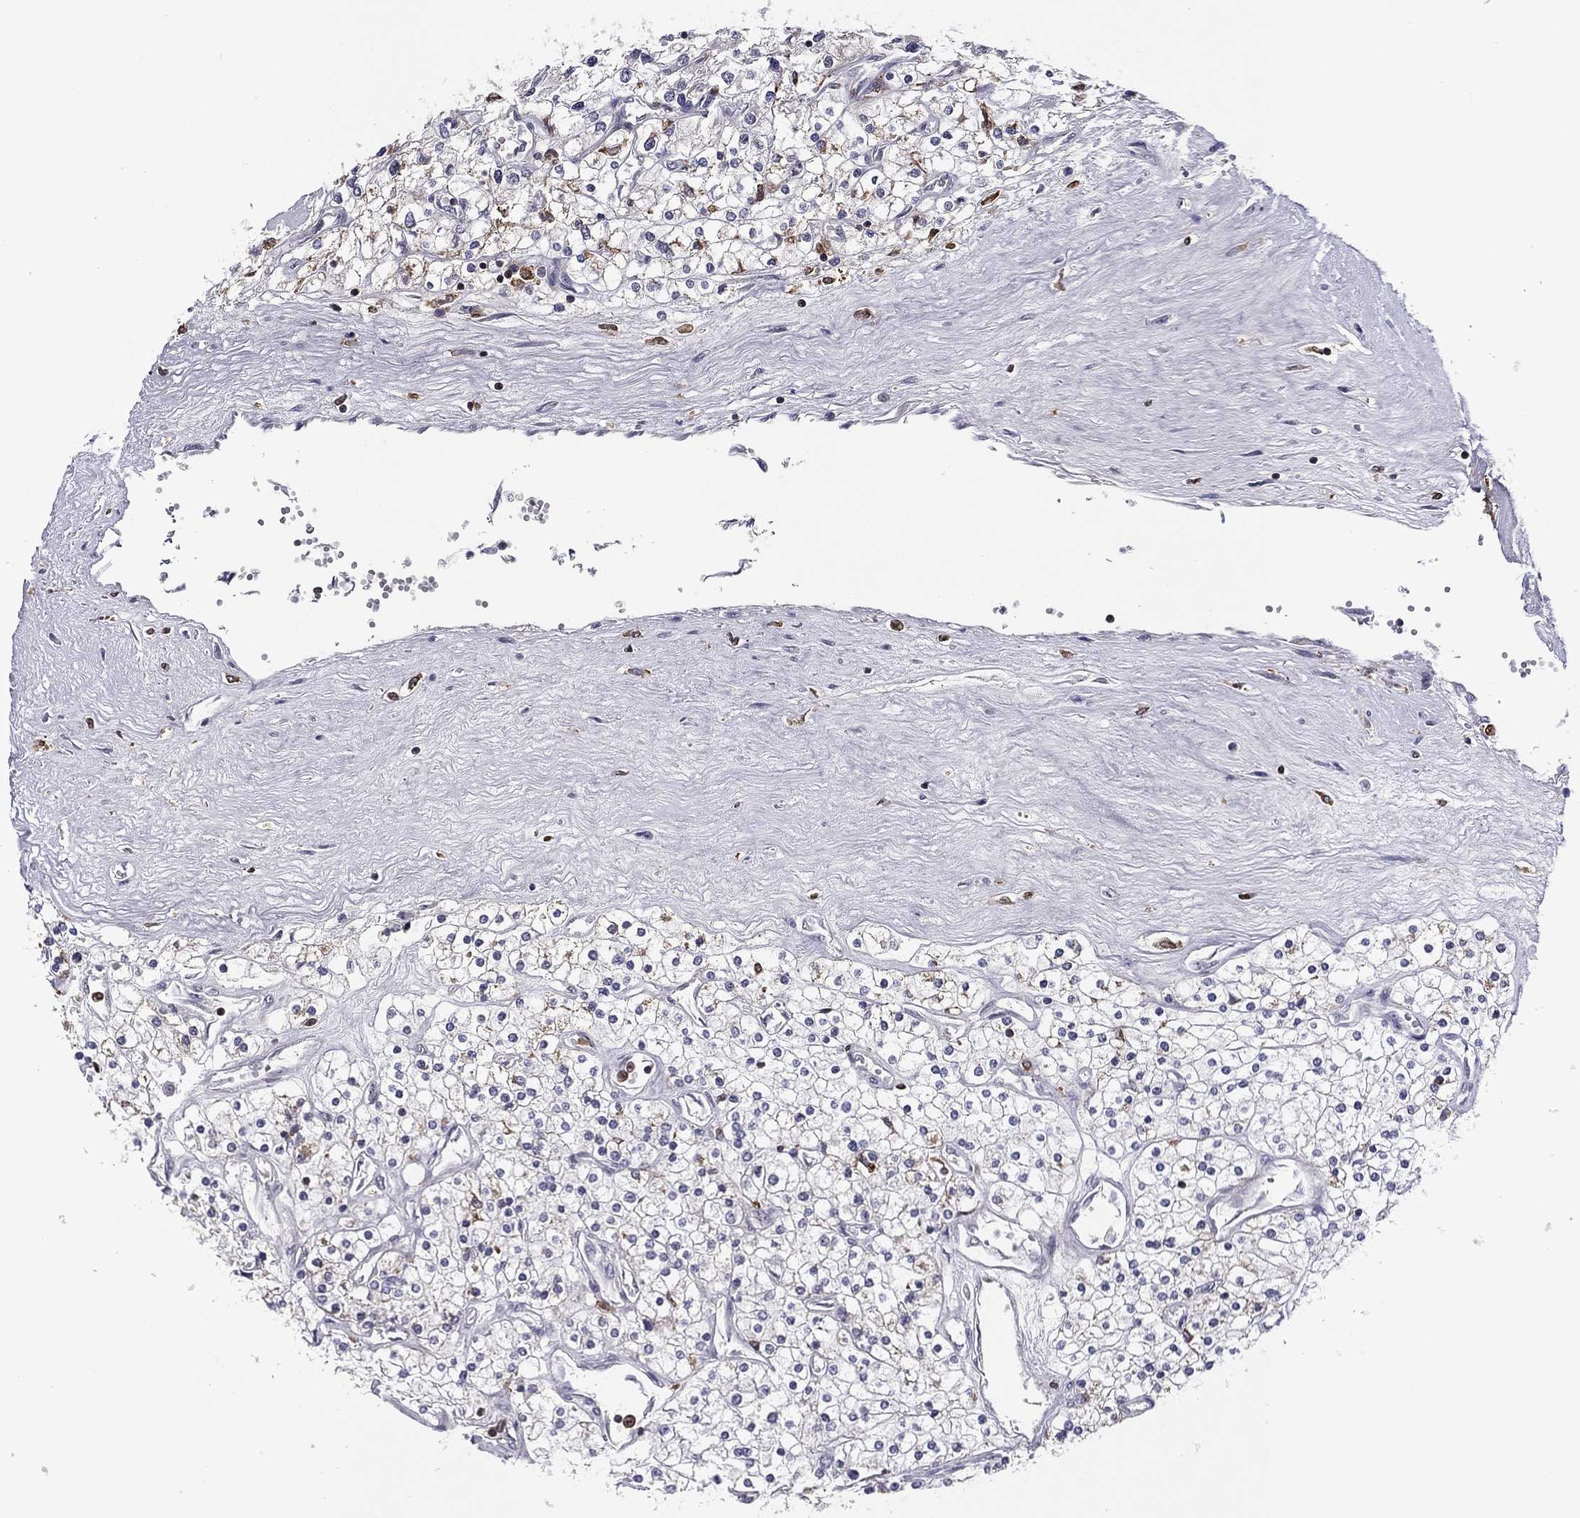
{"staining": {"intensity": "negative", "quantity": "none", "location": "none"}, "tissue": "renal cancer", "cell_type": "Tumor cells", "image_type": "cancer", "snomed": [{"axis": "morphology", "description": "Adenocarcinoma, NOS"}, {"axis": "topography", "description": "Kidney"}], "caption": "Tumor cells show no significant positivity in renal cancer (adenocarcinoma).", "gene": "PLCB2", "patient": {"sex": "male", "age": 80}}